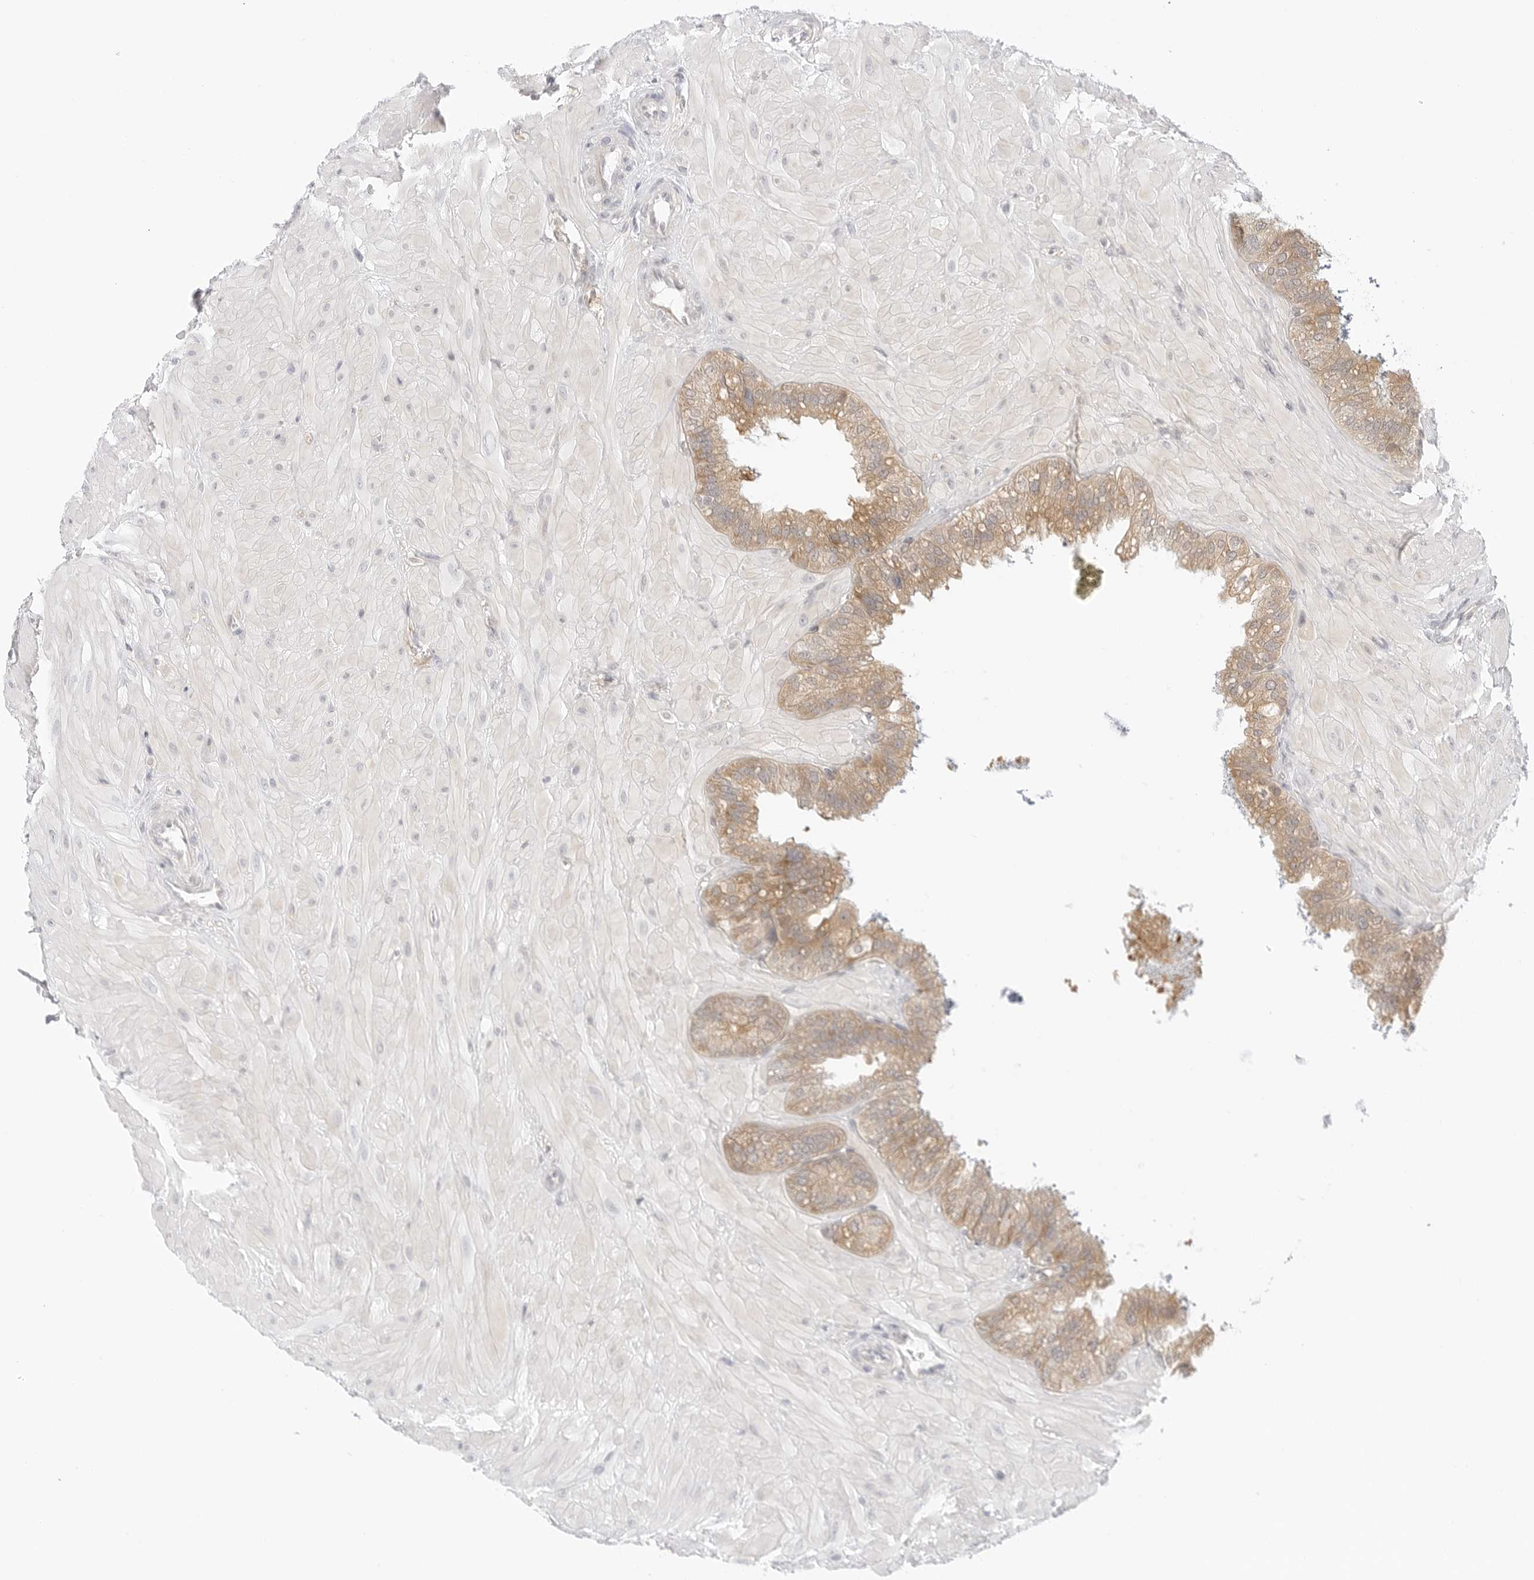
{"staining": {"intensity": "moderate", "quantity": ">75%", "location": "cytoplasmic/membranous"}, "tissue": "seminal vesicle", "cell_type": "Glandular cells", "image_type": "normal", "snomed": [{"axis": "morphology", "description": "Normal tissue, NOS"}, {"axis": "topography", "description": "Prostate"}, {"axis": "topography", "description": "Seminal veicle"}], "caption": "An image showing moderate cytoplasmic/membranous staining in approximately >75% of glandular cells in benign seminal vesicle, as visualized by brown immunohistochemical staining.", "gene": "TCP1", "patient": {"sex": "male", "age": 51}}